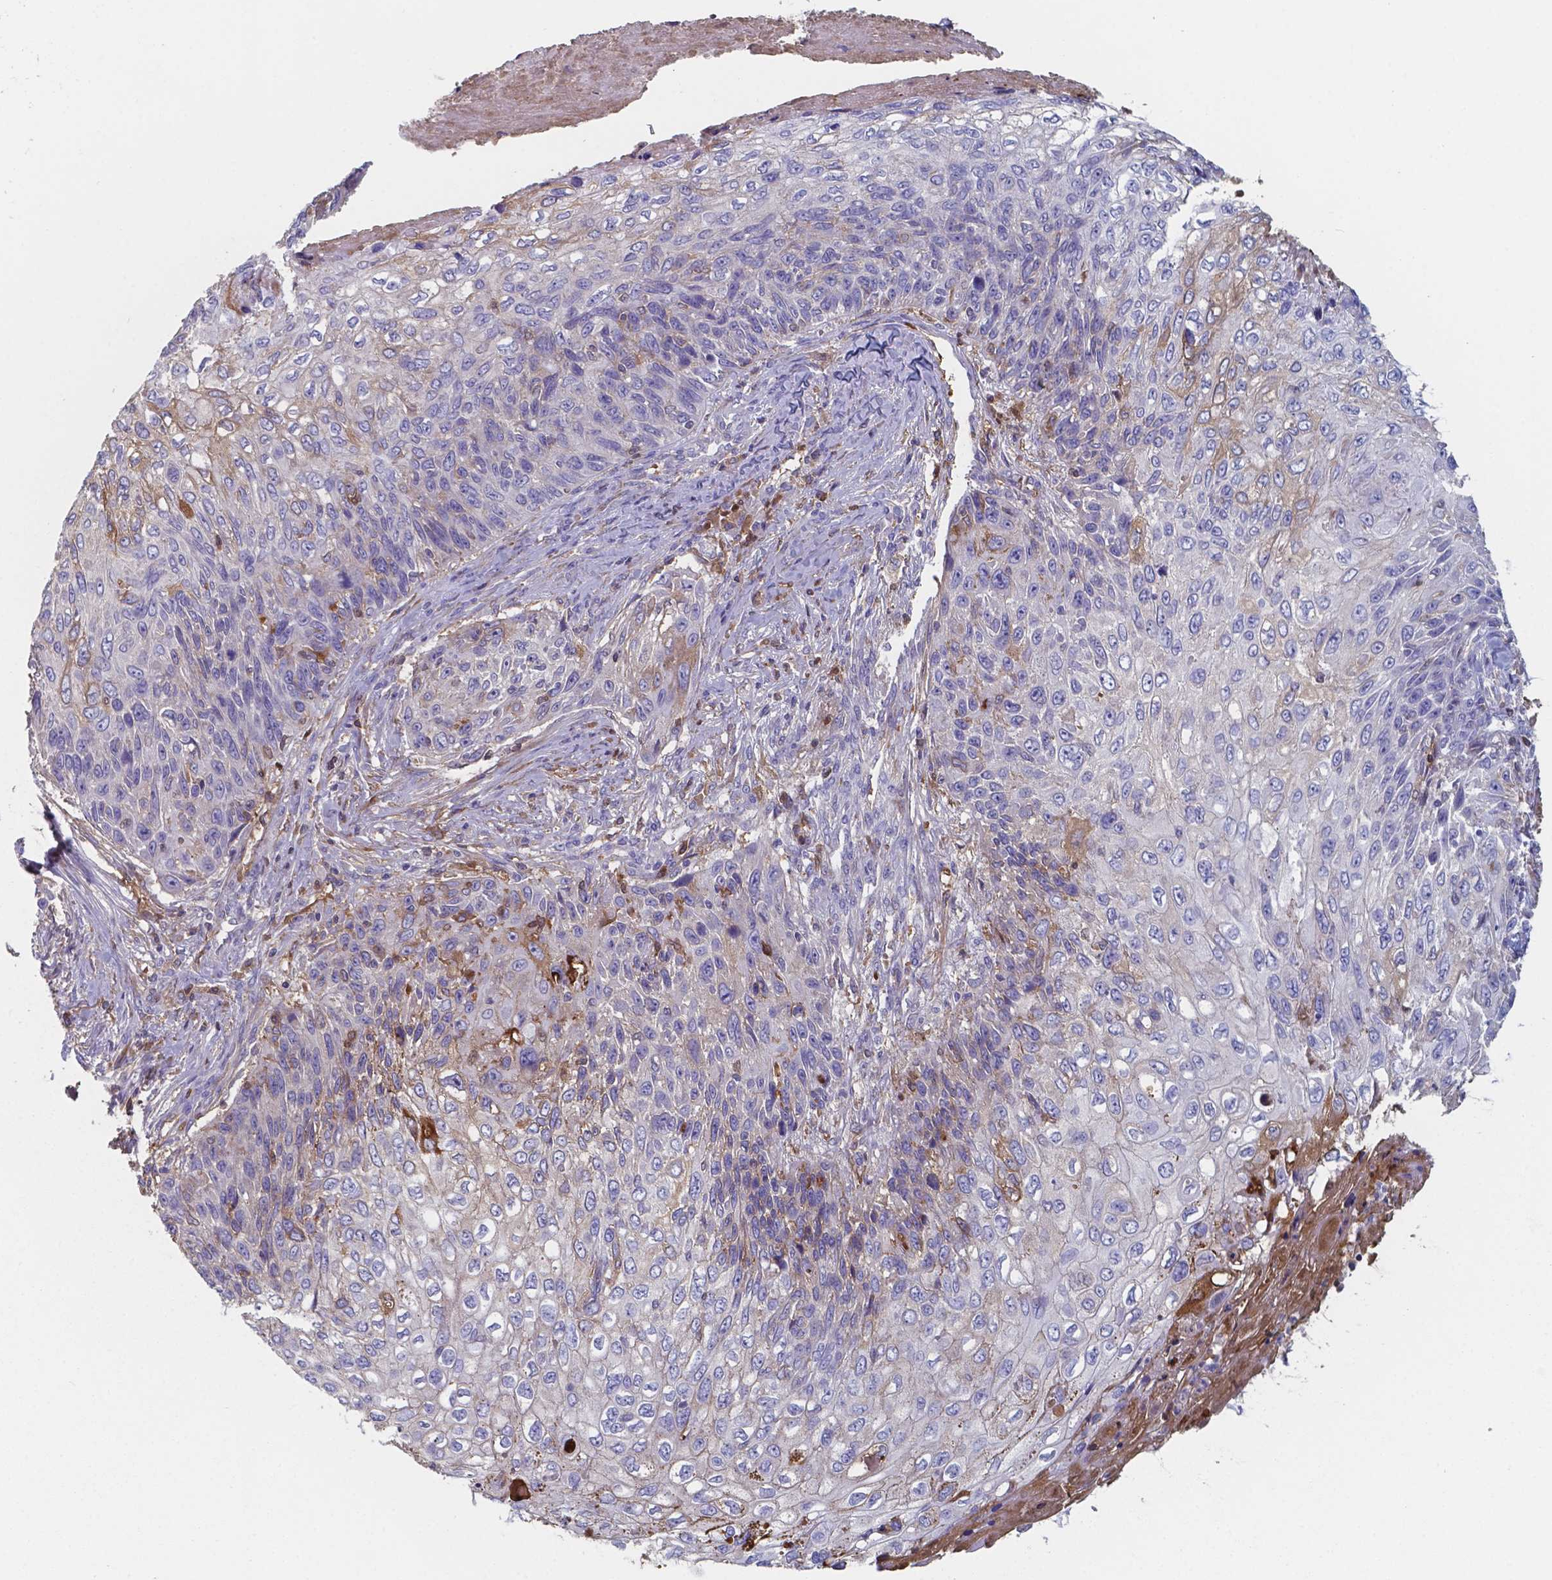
{"staining": {"intensity": "negative", "quantity": "none", "location": "none"}, "tissue": "skin cancer", "cell_type": "Tumor cells", "image_type": "cancer", "snomed": [{"axis": "morphology", "description": "Squamous cell carcinoma, NOS"}, {"axis": "topography", "description": "Skin"}], "caption": "An image of skin cancer (squamous cell carcinoma) stained for a protein exhibits no brown staining in tumor cells. The staining is performed using DAB brown chromogen with nuclei counter-stained in using hematoxylin.", "gene": "BTBD17", "patient": {"sex": "male", "age": 92}}